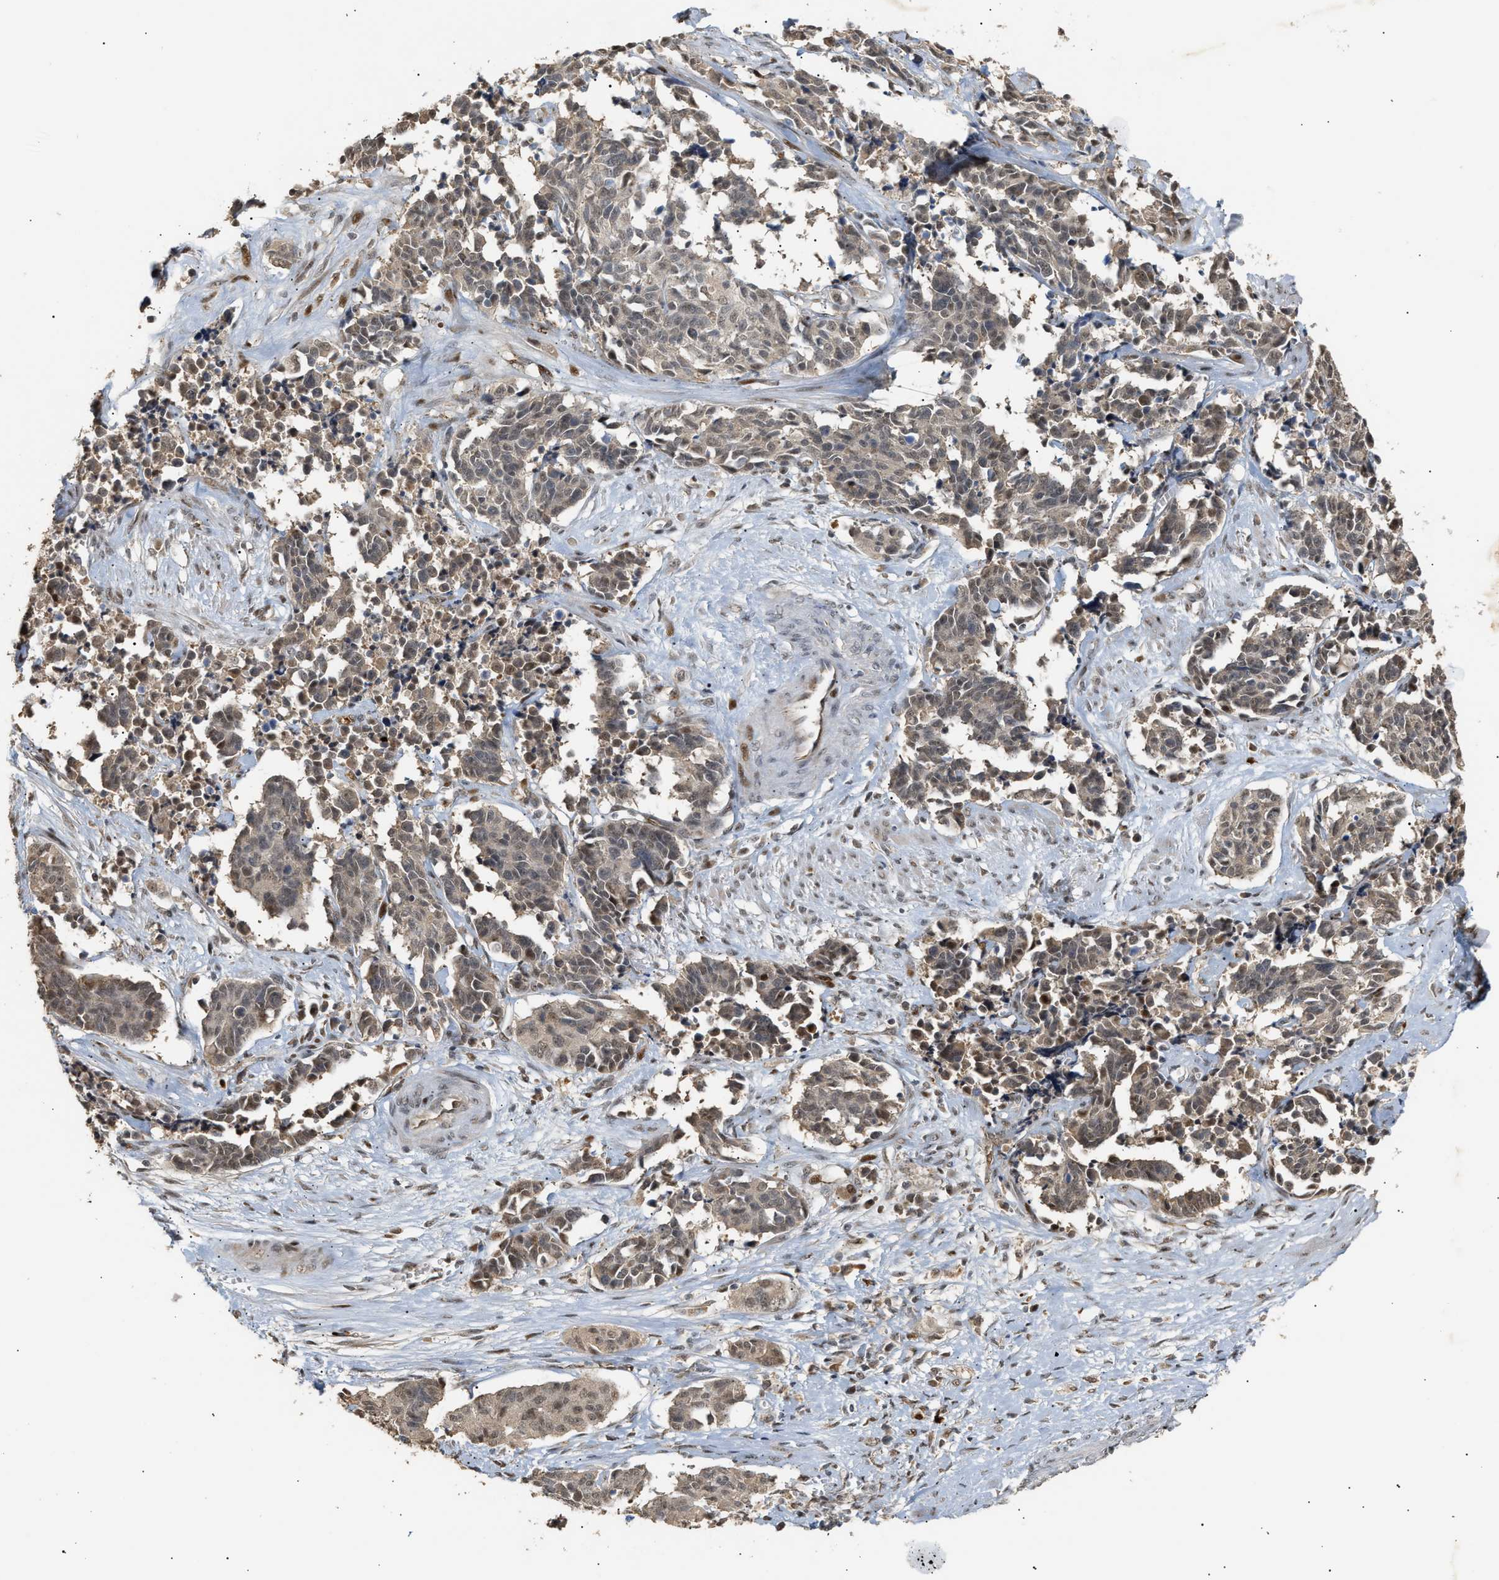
{"staining": {"intensity": "weak", "quantity": "<25%", "location": "cytoplasmic/membranous,nuclear"}, "tissue": "cervical cancer", "cell_type": "Tumor cells", "image_type": "cancer", "snomed": [{"axis": "morphology", "description": "Squamous cell carcinoma, NOS"}, {"axis": "topography", "description": "Cervix"}], "caption": "DAB (3,3'-diaminobenzidine) immunohistochemical staining of human squamous cell carcinoma (cervical) exhibits no significant expression in tumor cells. (DAB IHC with hematoxylin counter stain).", "gene": "ZFAND5", "patient": {"sex": "female", "age": 35}}